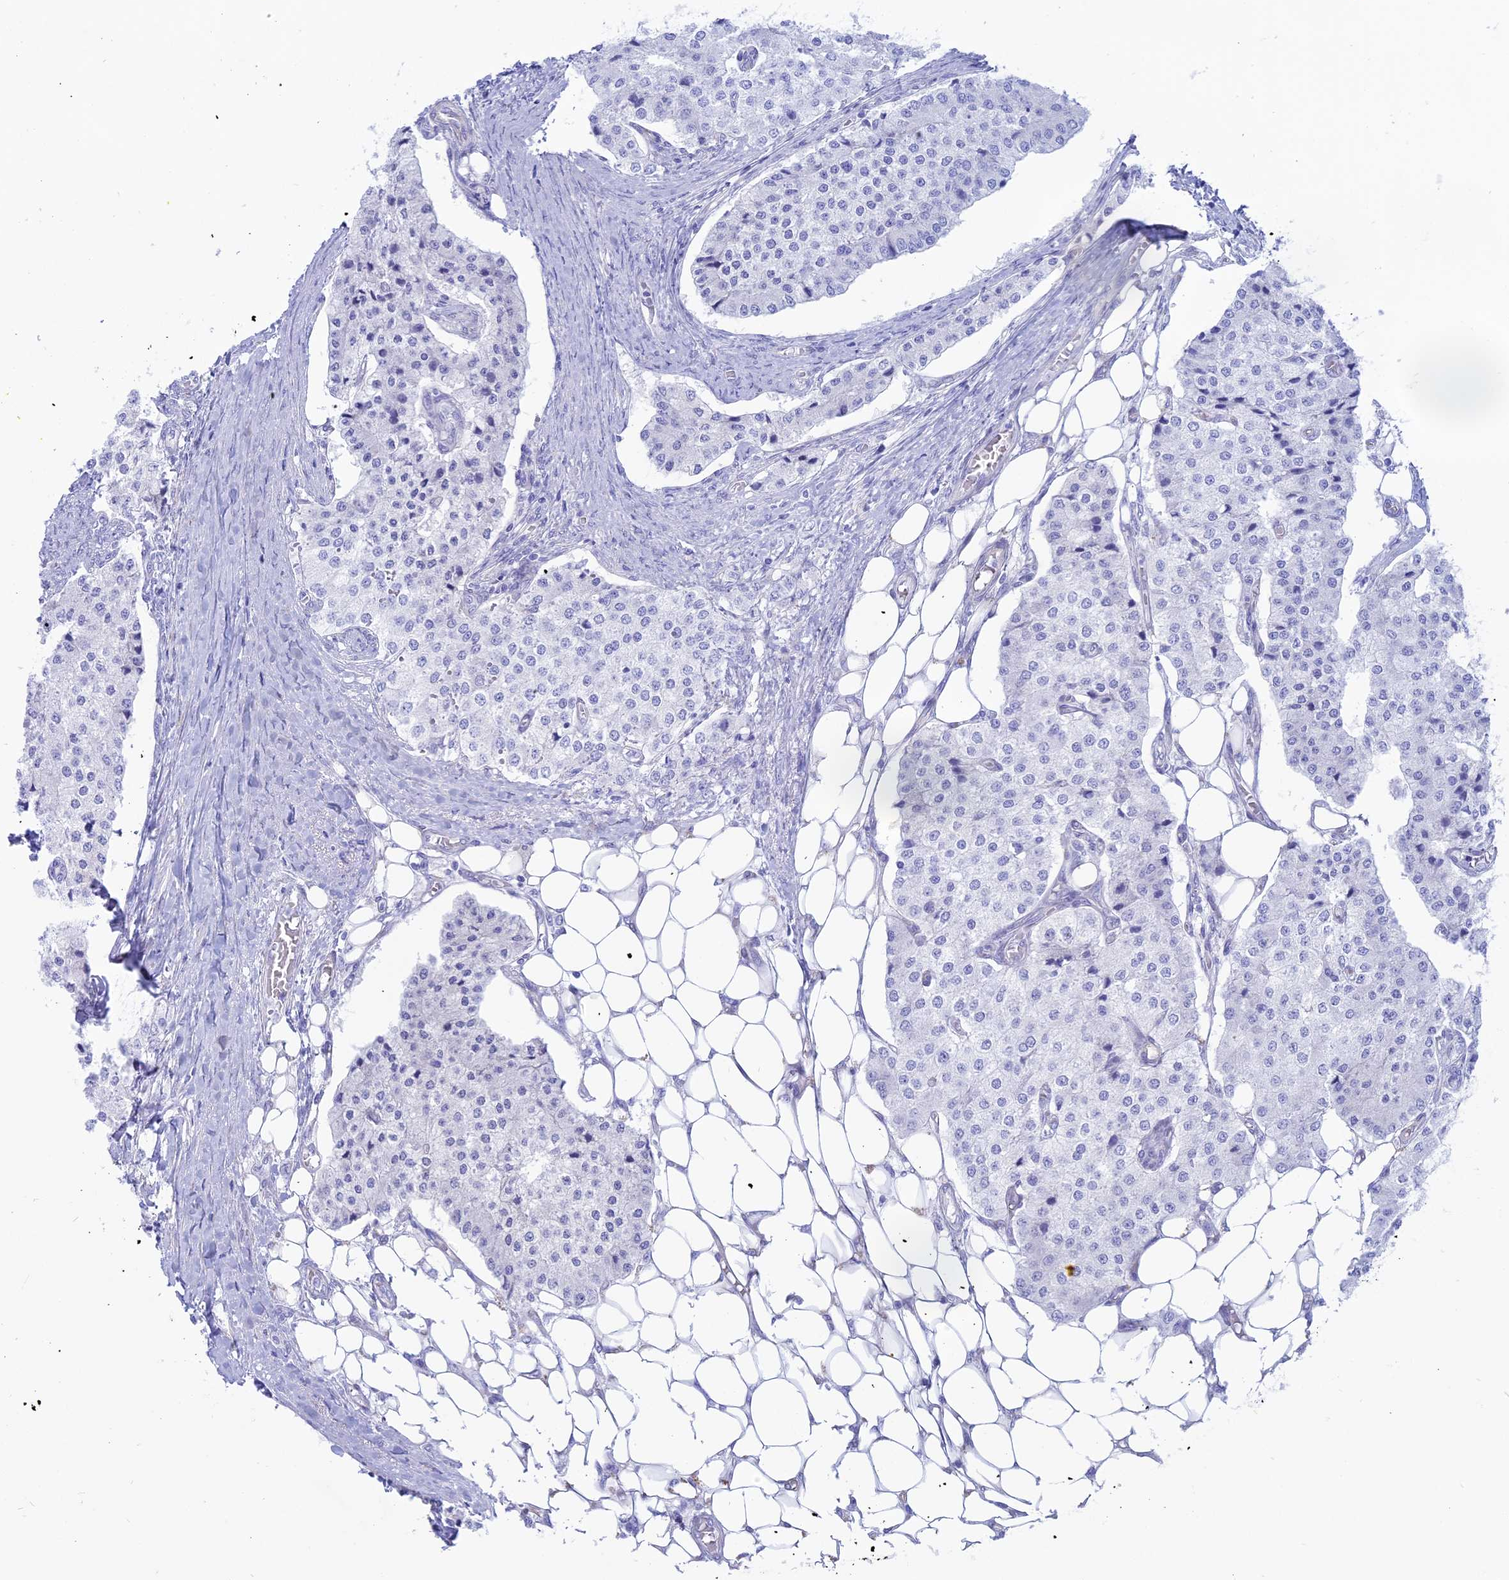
{"staining": {"intensity": "negative", "quantity": "none", "location": "none"}, "tissue": "carcinoid", "cell_type": "Tumor cells", "image_type": "cancer", "snomed": [{"axis": "morphology", "description": "Carcinoid, malignant, NOS"}, {"axis": "topography", "description": "Colon"}], "caption": "This is a photomicrograph of IHC staining of carcinoid, which shows no expression in tumor cells. Brightfield microscopy of immunohistochemistry (IHC) stained with DAB (brown) and hematoxylin (blue), captured at high magnification.", "gene": "OR2AE1", "patient": {"sex": "female", "age": 52}}